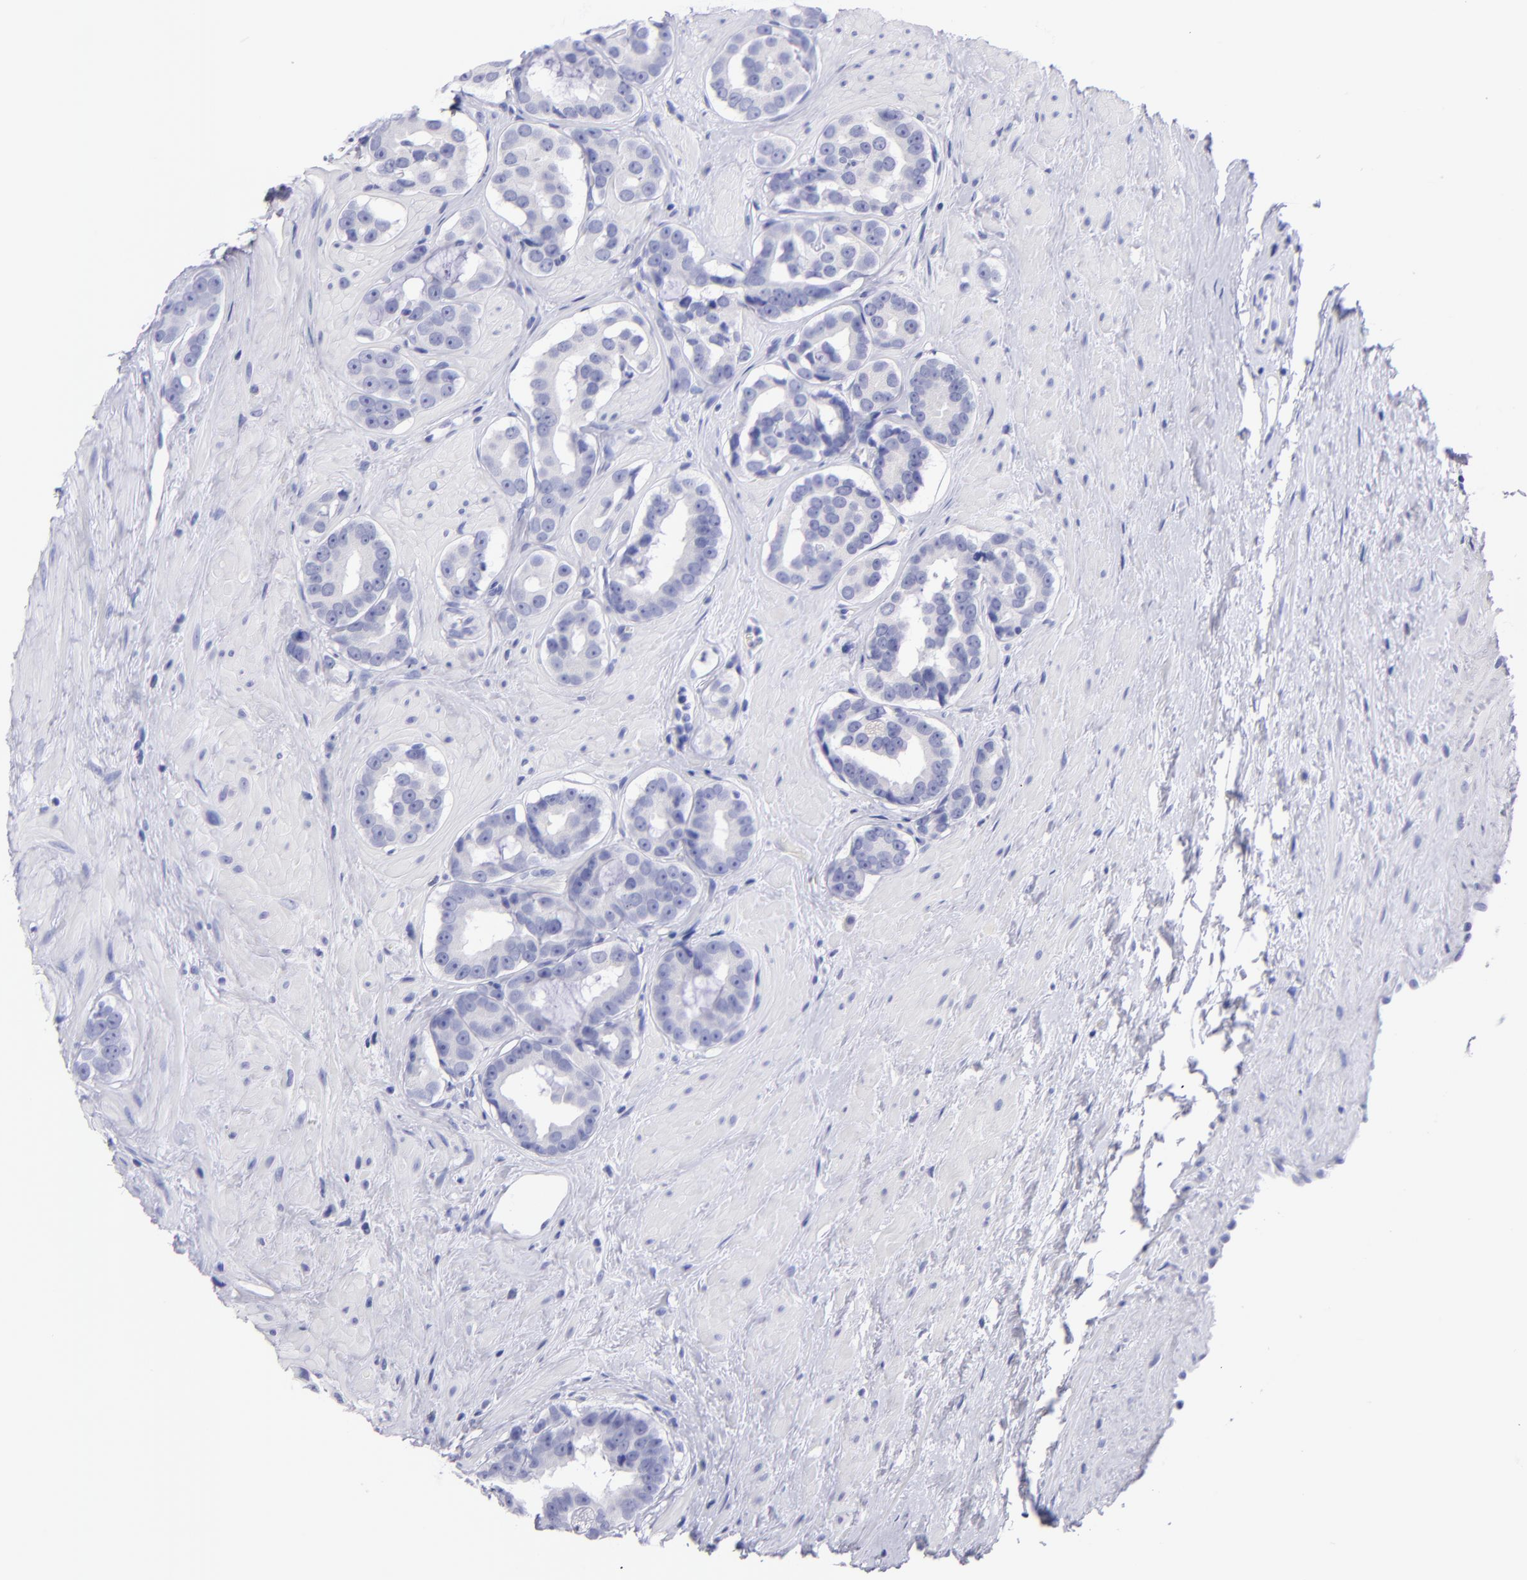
{"staining": {"intensity": "negative", "quantity": "none", "location": "none"}, "tissue": "prostate cancer", "cell_type": "Tumor cells", "image_type": "cancer", "snomed": [{"axis": "morphology", "description": "Adenocarcinoma, Low grade"}, {"axis": "topography", "description": "Prostate"}], "caption": "This is an IHC micrograph of low-grade adenocarcinoma (prostate). There is no positivity in tumor cells.", "gene": "CNP", "patient": {"sex": "male", "age": 59}}